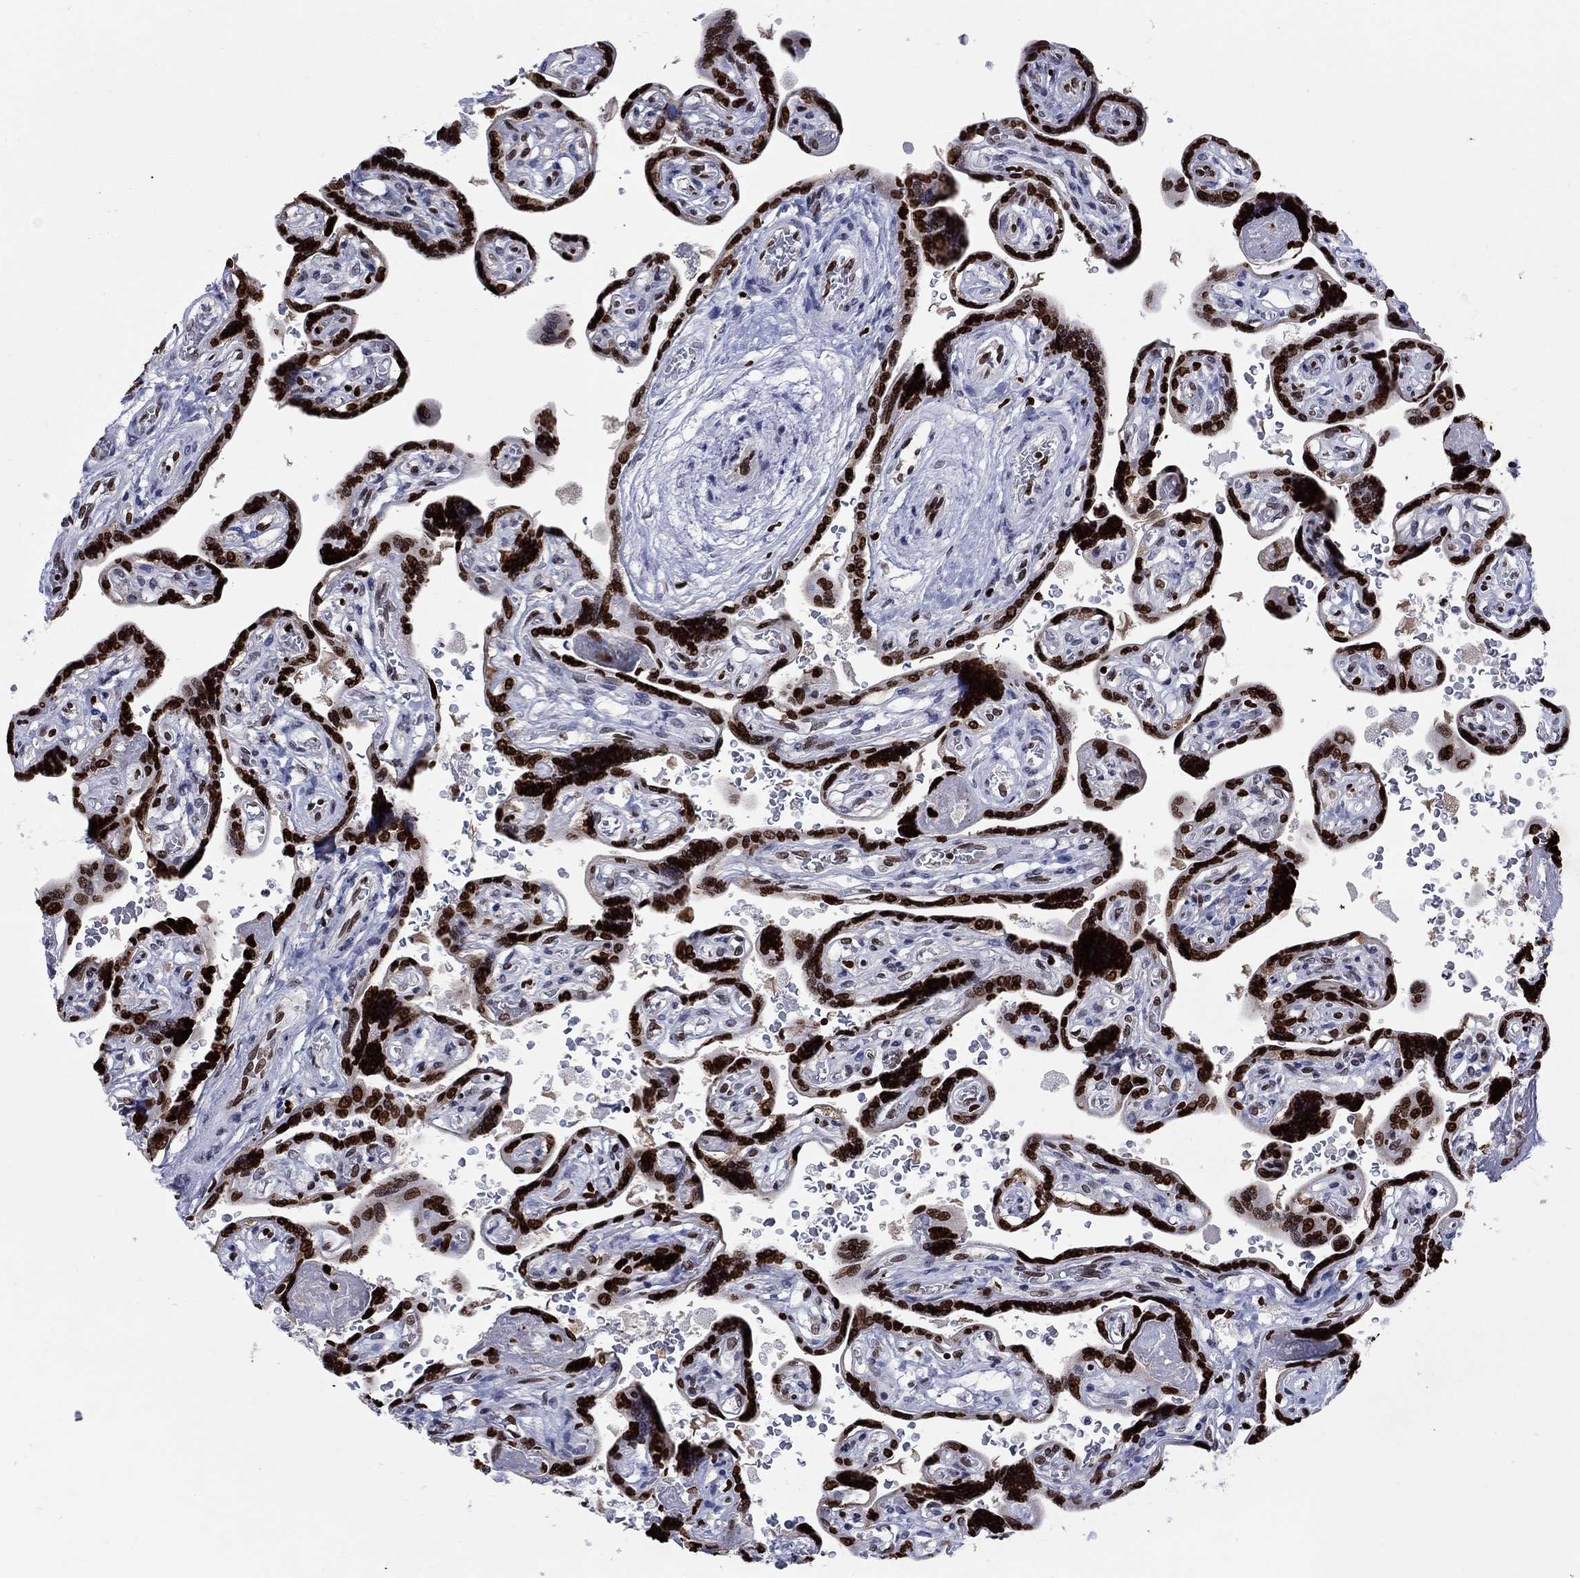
{"staining": {"intensity": "negative", "quantity": "none", "location": "none"}, "tissue": "placenta", "cell_type": "Decidual cells", "image_type": "normal", "snomed": [{"axis": "morphology", "description": "Normal tissue, NOS"}, {"axis": "topography", "description": "Placenta"}], "caption": "Decidual cells show no significant protein staining in unremarkable placenta.", "gene": "HMGA1", "patient": {"sex": "female", "age": 32}}